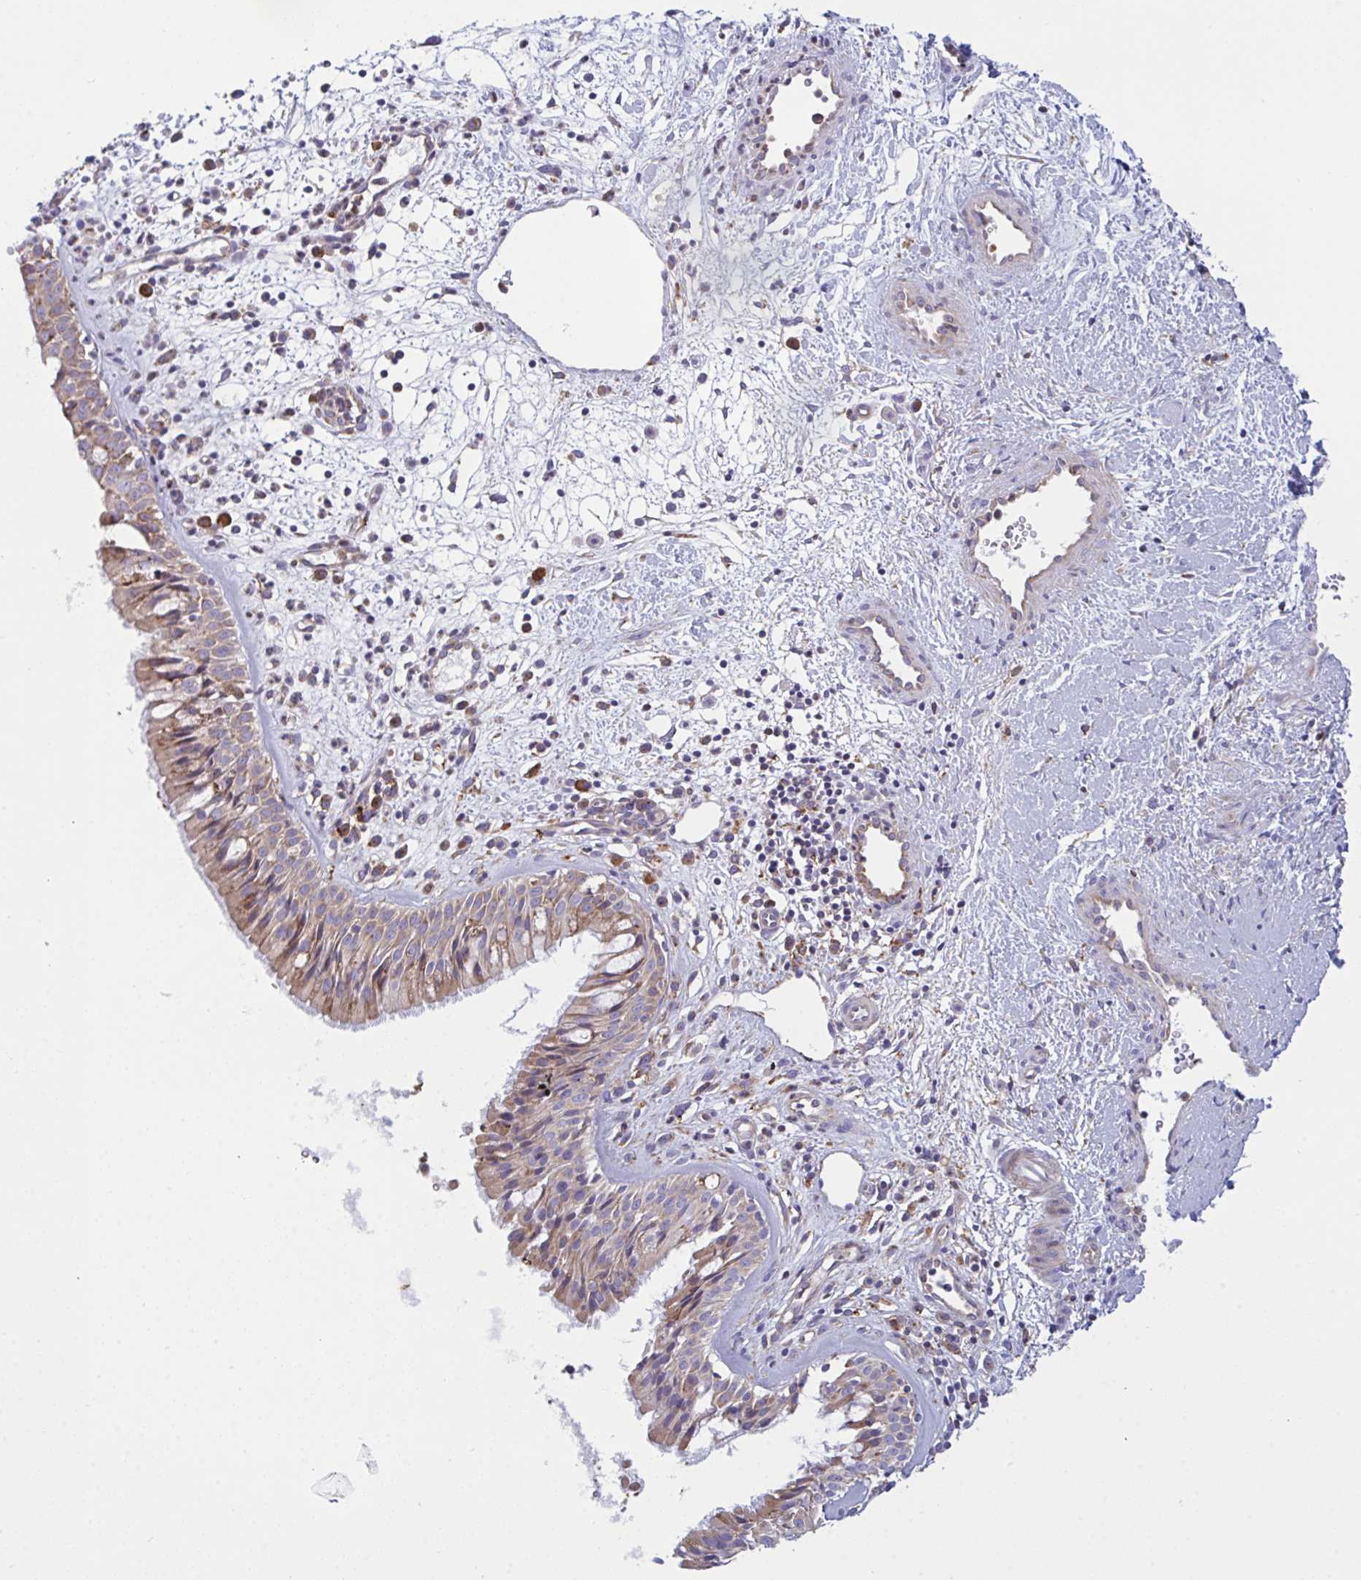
{"staining": {"intensity": "weak", "quantity": "25%-75%", "location": "cytoplasmic/membranous"}, "tissue": "nasopharynx", "cell_type": "Respiratory epithelial cells", "image_type": "normal", "snomed": [{"axis": "morphology", "description": "Normal tissue, NOS"}, {"axis": "topography", "description": "Nasopharynx"}], "caption": "A low amount of weak cytoplasmic/membranous expression is appreciated in approximately 25%-75% of respiratory epithelial cells in unremarkable nasopharynx.", "gene": "MYMK", "patient": {"sex": "male", "age": 65}}